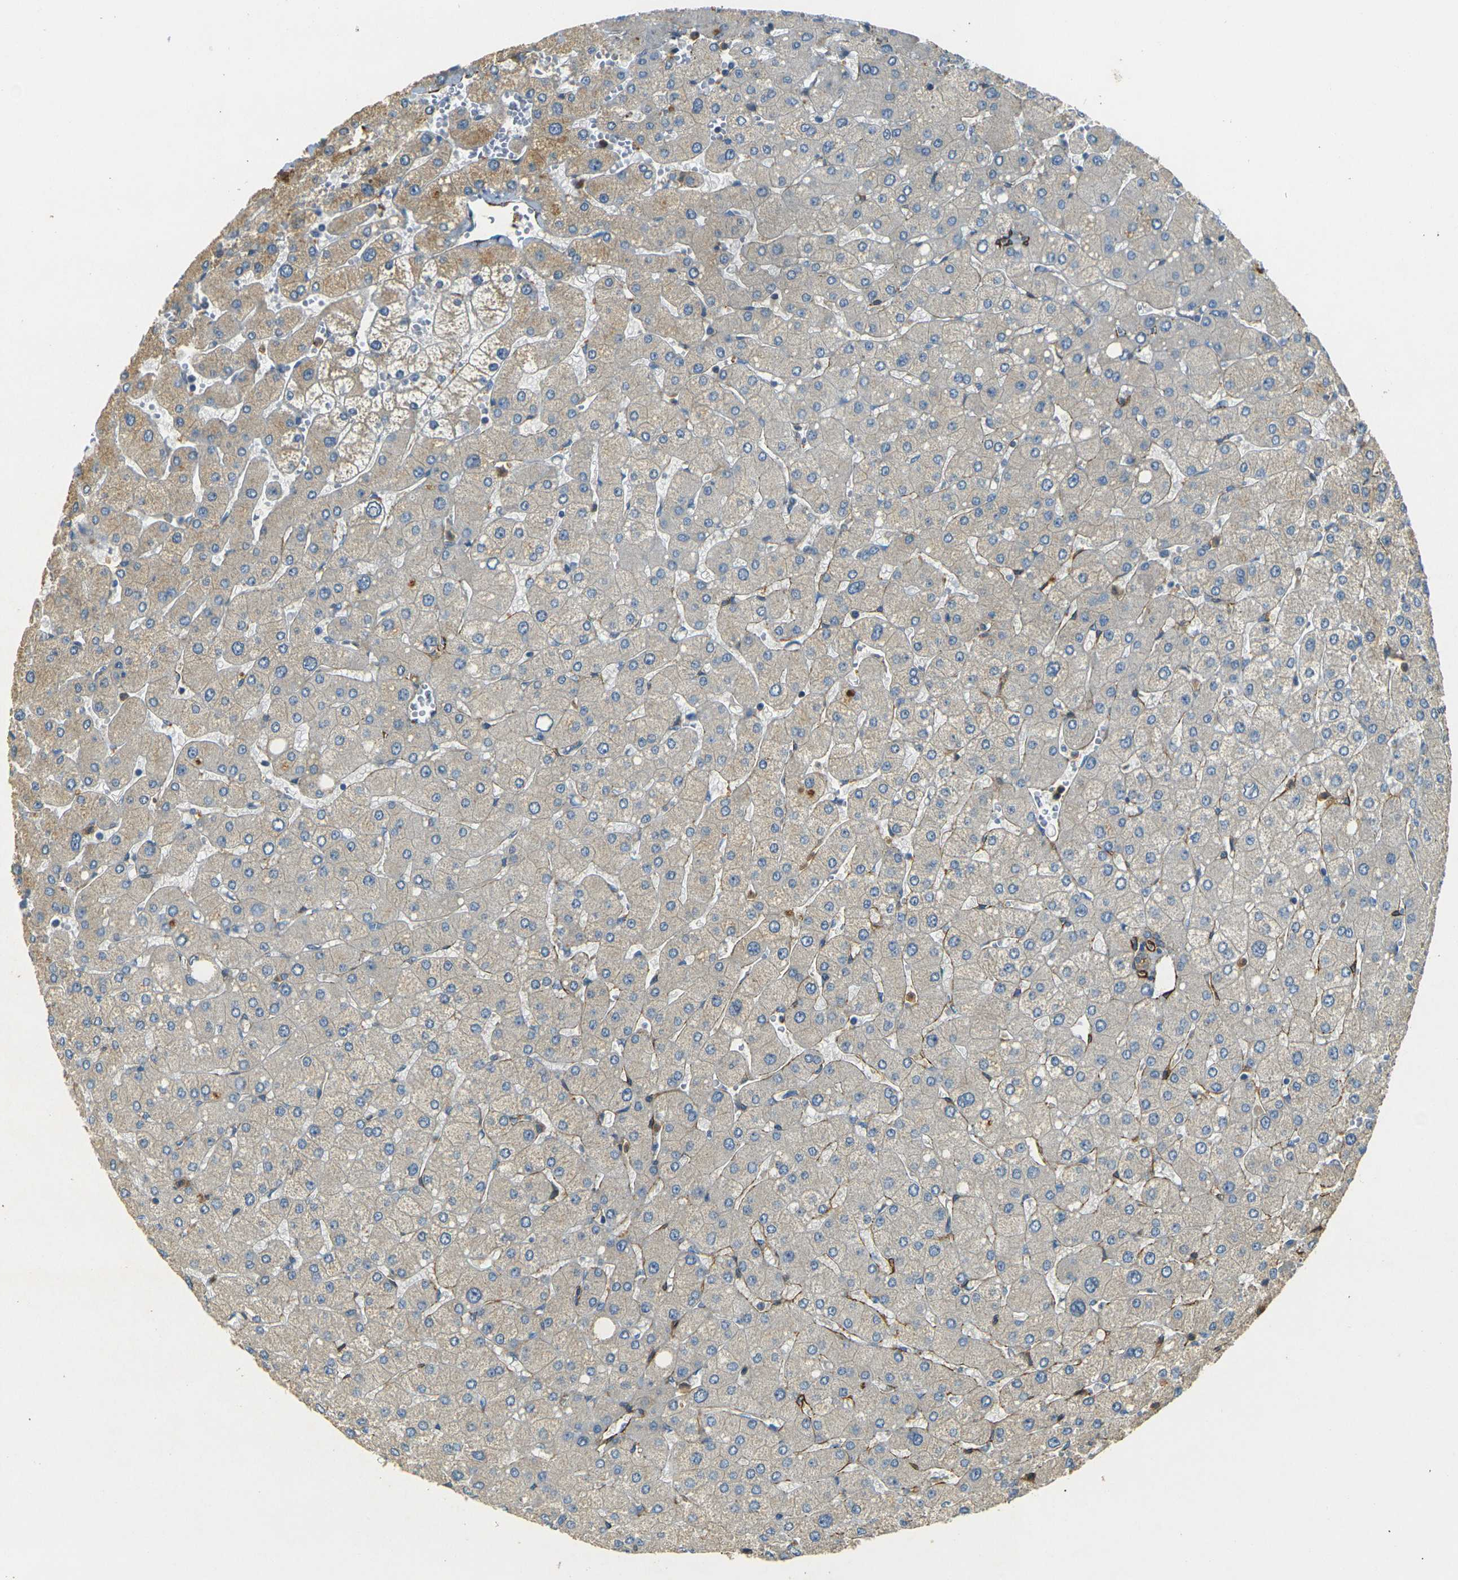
{"staining": {"intensity": "moderate", "quantity": "<25%", "location": "cytoplasmic/membranous"}, "tissue": "liver", "cell_type": "Cholangiocytes", "image_type": "normal", "snomed": [{"axis": "morphology", "description": "Normal tissue, NOS"}, {"axis": "topography", "description": "Liver"}], "caption": "The photomicrograph reveals immunohistochemical staining of normal liver. There is moderate cytoplasmic/membranous staining is seen in approximately <25% of cholangiocytes. (DAB IHC, brown staining for protein, blue staining for nuclei).", "gene": "EPHA7", "patient": {"sex": "male", "age": 55}}